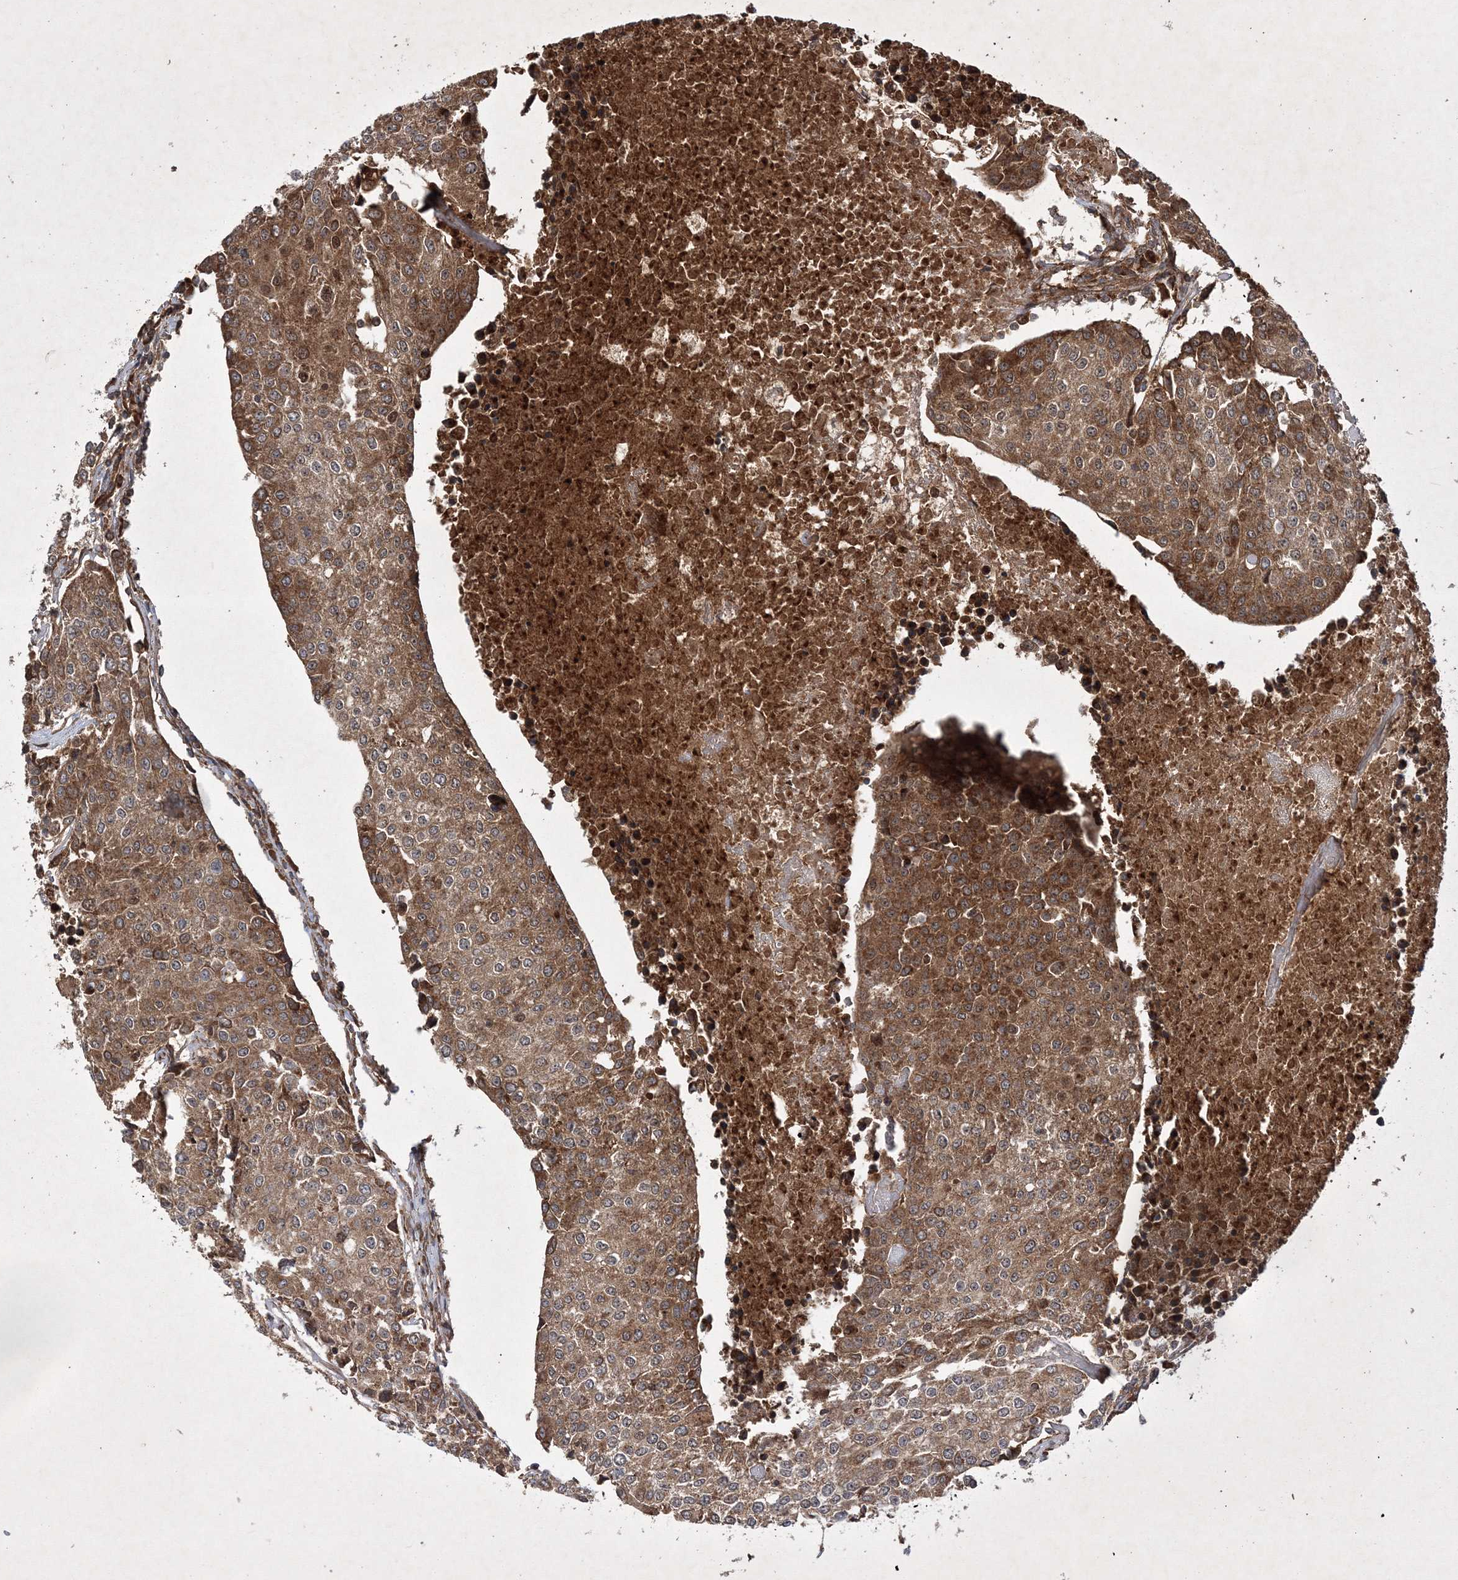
{"staining": {"intensity": "moderate", "quantity": ">75%", "location": "cytoplasmic/membranous"}, "tissue": "urothelial cancer", "cell_type": "Tumor cells", "image_type": "cancer", "snomed": [{"axis": "morphology", "description": "Urothelial carcinoma, High grade"}, {"axis": "topography", "description": "Urinary bladder"}], "caption": "Protein staining of high-grade urothelial carcinoma tissue displays moderate cytoplasmic/membranous positivity in about >75% of tumor cells.", "gene": "DNAJC13", "patient": {"sex": "female", "age": 85}}